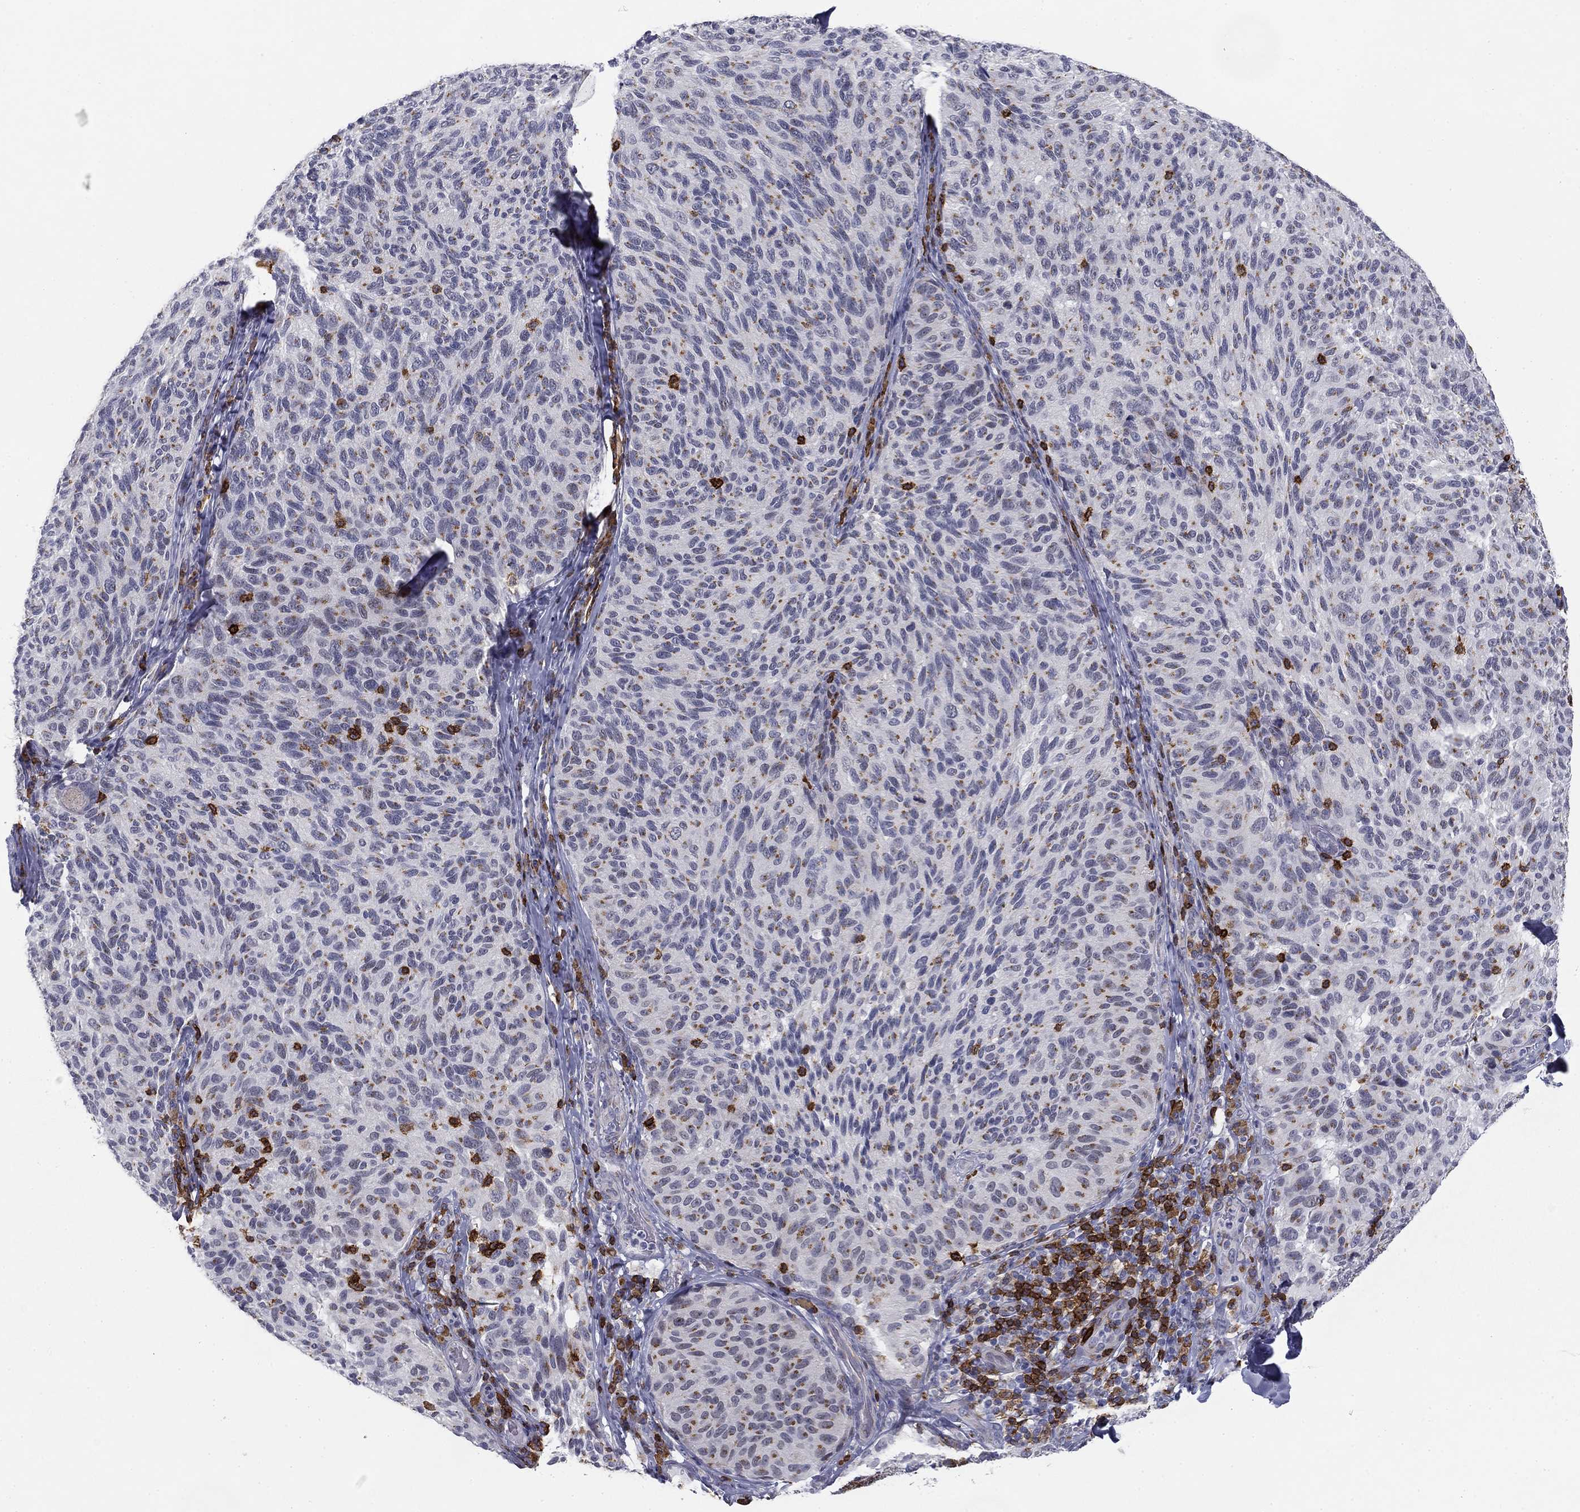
{"staining": {"intensity": "negative", "quantity": "none", "location": "none"}, "tissue": "melanoma", "cell_type": "Tumor cells", "image_type": "cancer", "snomed": [{"axis": "morphology", "description": "Malignant melanoma, NOS"}, {"axis": "topography", "description": "Skin"}], "caption": "High magnification brightfield microscopy of melanoma stained with DAB (3,3'-diaminobenzidine) (brown) and counterstained with hematoxylin (blue): tumor cells show no significant expression.", "gene": "TRAT1", "patient": {"sex": "female", "age": 73}}